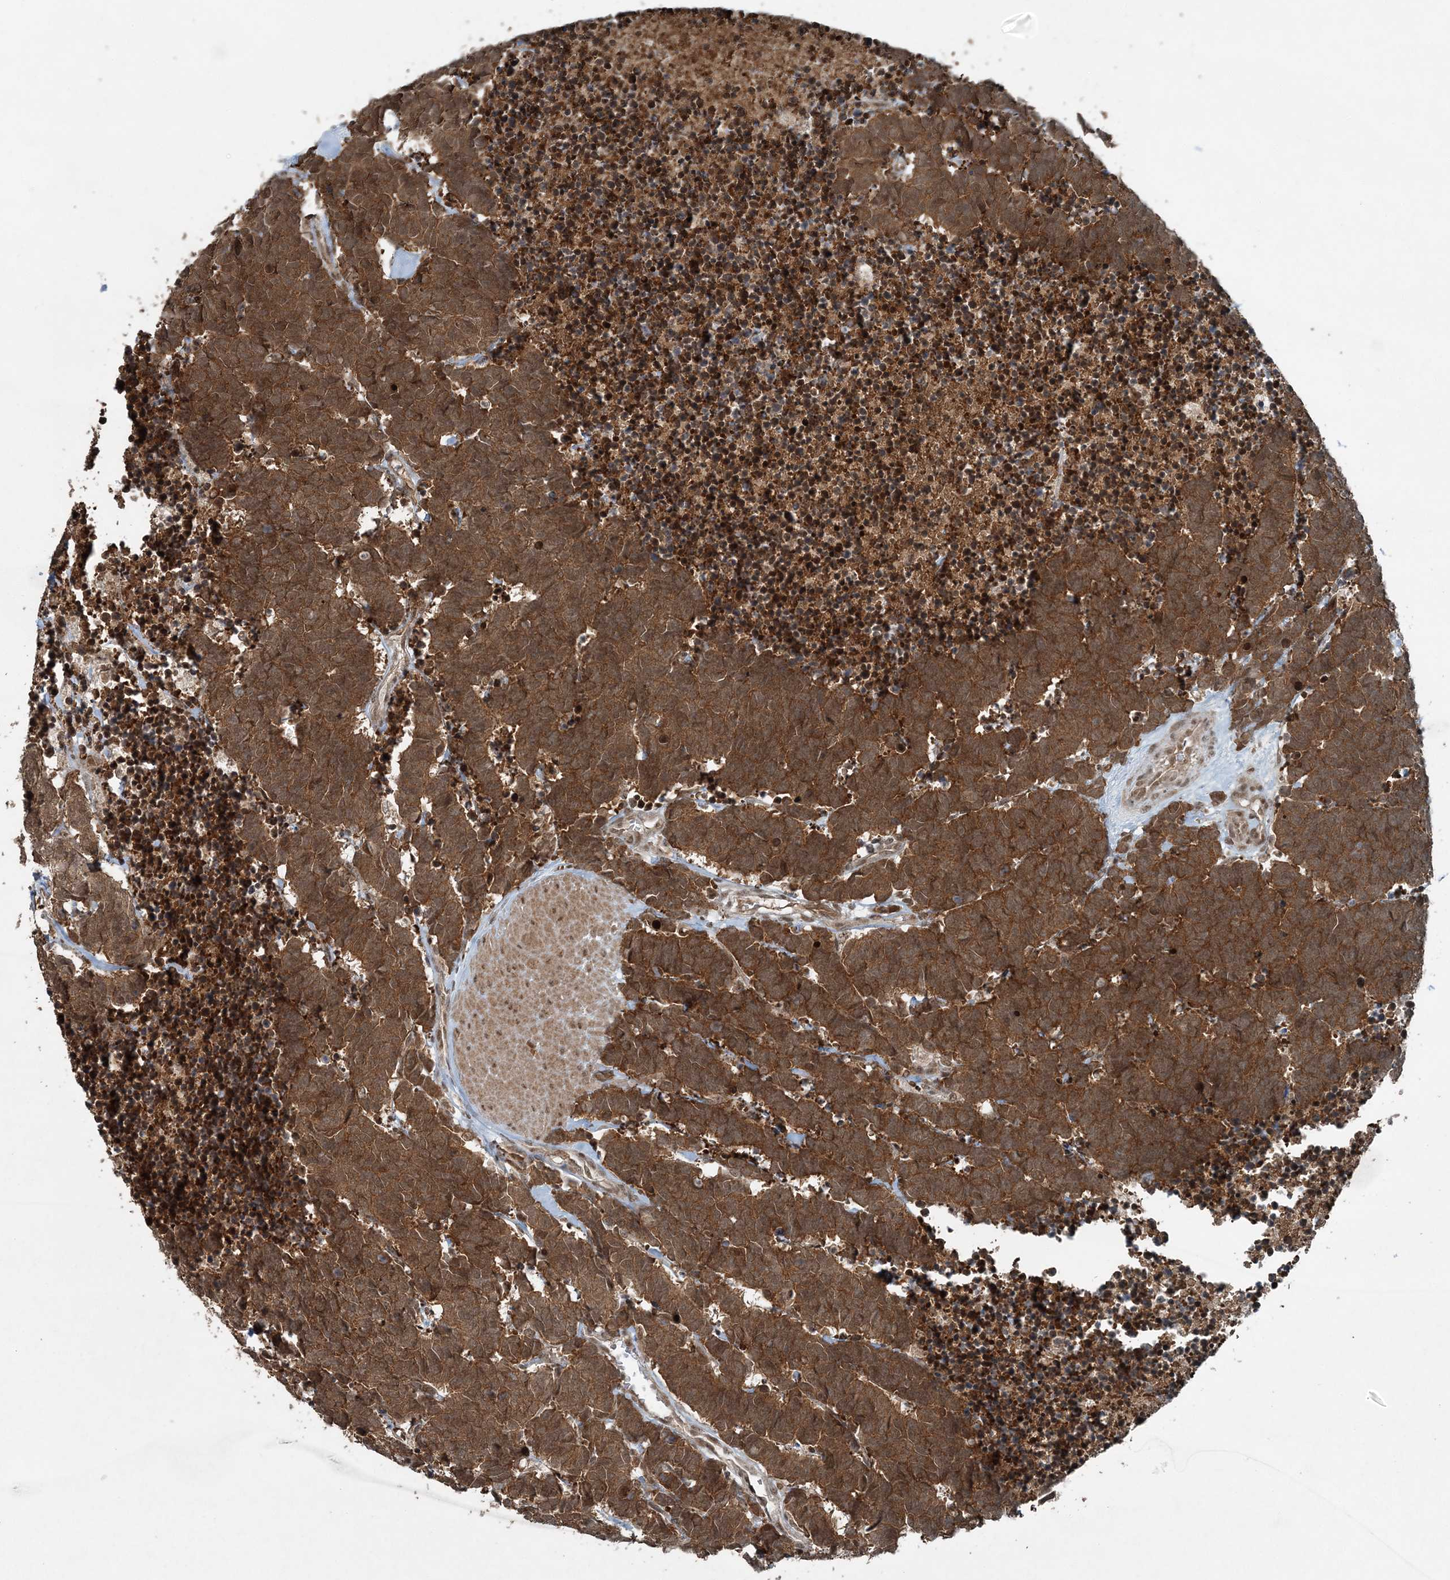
{"staining": {"intensity": "strong", "quantity": ">75%", "location": "cytoplasmic/membranous"}, "tissue": "carcinoid", "cell_type": "Tumor cells", "image_type": "cancer", "snomed": [{"axis": "morphology", "description": "Carcinoma, NOS"}, {"axis": "morphology", "description": "Carcinoid, malignant, NOS"}, {"axis": "topography", "description": "Urinary bladder"}], "caption": "Human carcinoid (malignant) stained for a protein (brown) reveals strong cytoplasmic/membranous positive expression in about >75% of tumor cells.", "gene": "COPS7B", "patient": {"sex": "male", "age": 57}}